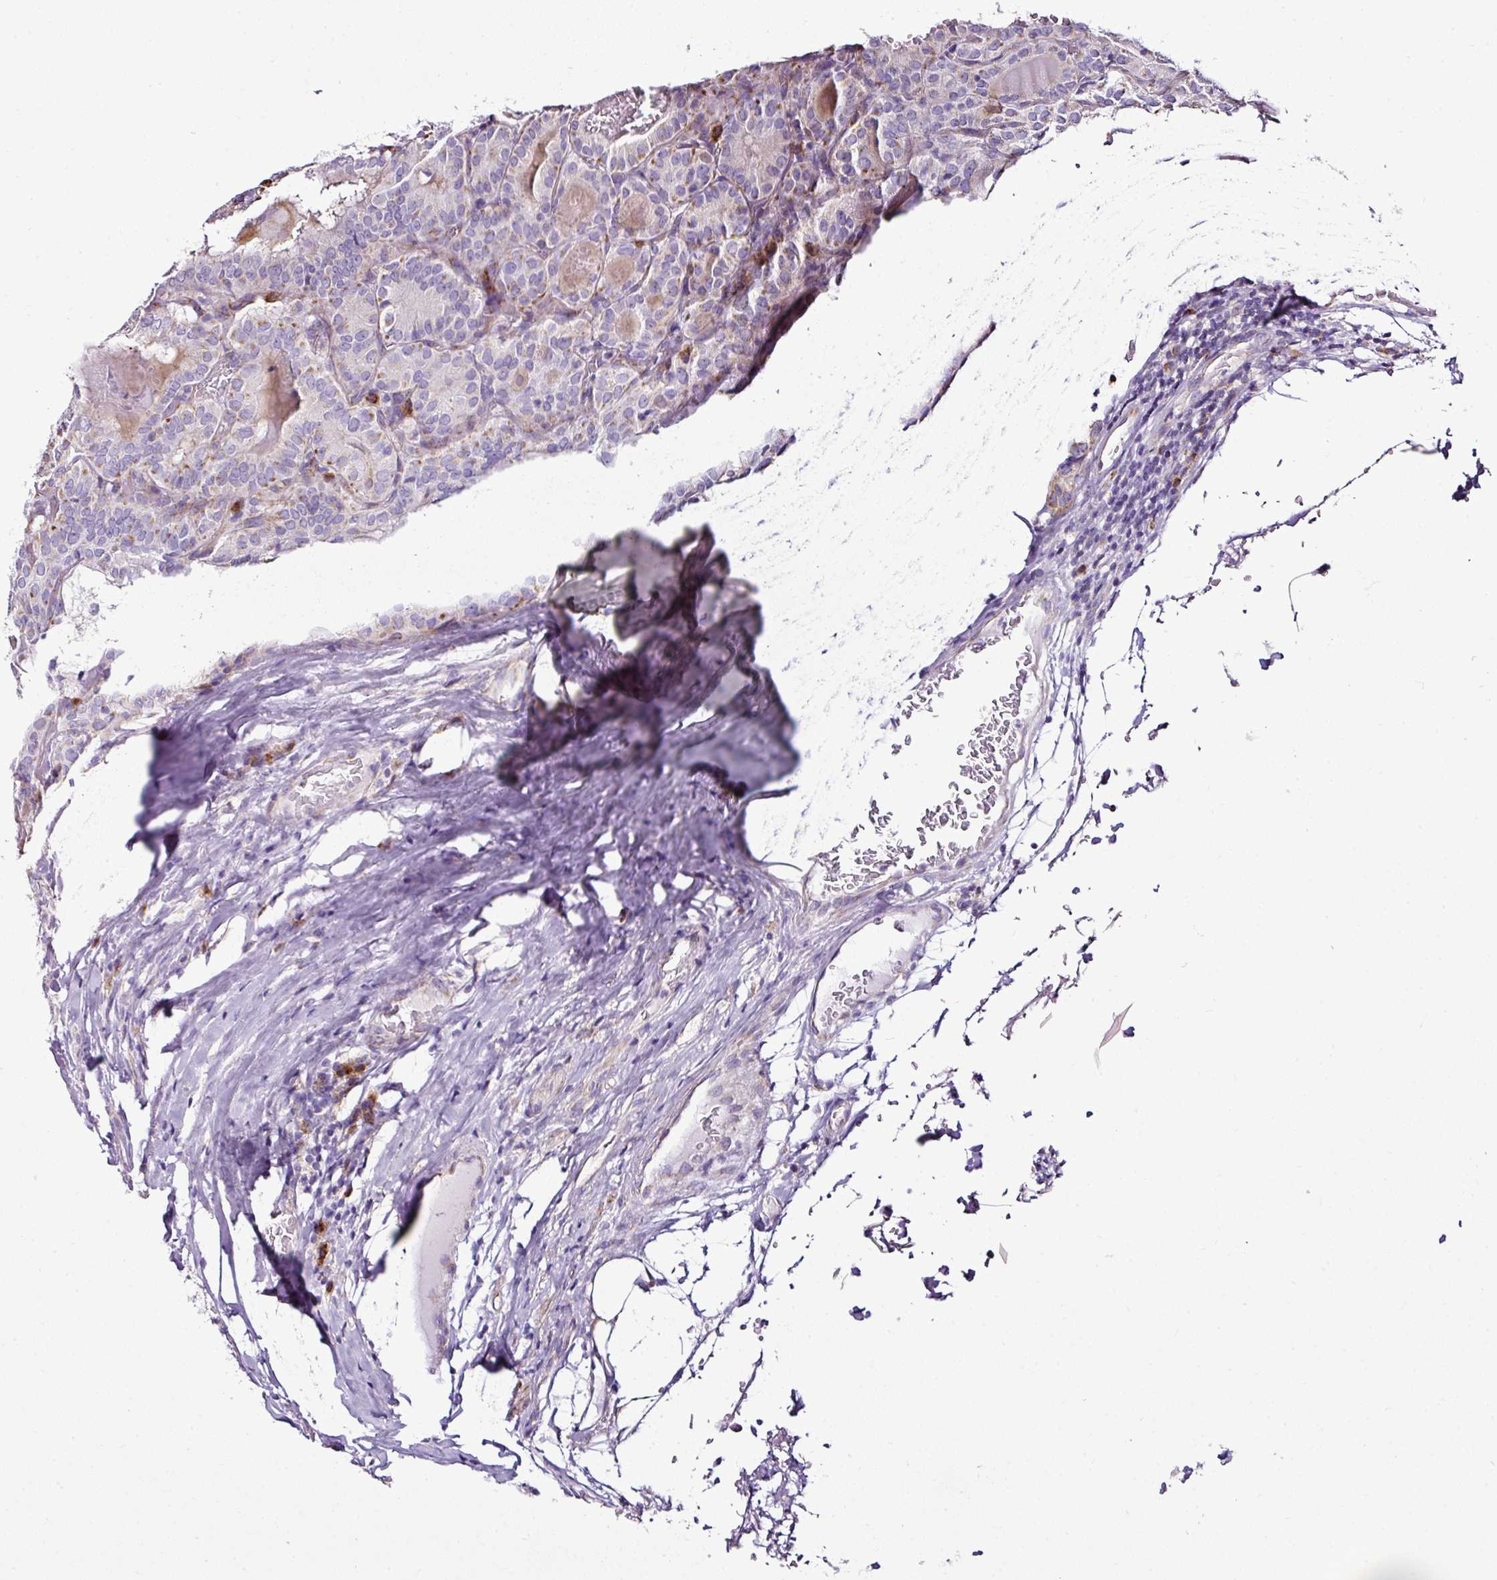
{"staining": {"intensity": "moderate", "quantity": "<25%", "location": "cytoplasmic/membranous"}, "tissue": "thyroid cancer", "cell_type": "Tumor cells", "image_type": "cancer", "snomed": [{"axis": "morphology", "description": "Papillary adenocarcinoma, NOS"}, {"axis": "topography", "description": "Thyroid gland"}], "caption": "Protein staining of papillary adenocarcinoma (thyroid) tissue shows moderate cytoplasmic/membranous positivity in about <25% of tumor cells.", "gene": "DPAGT1", "patient": {"sex": "female", "age": 72}}